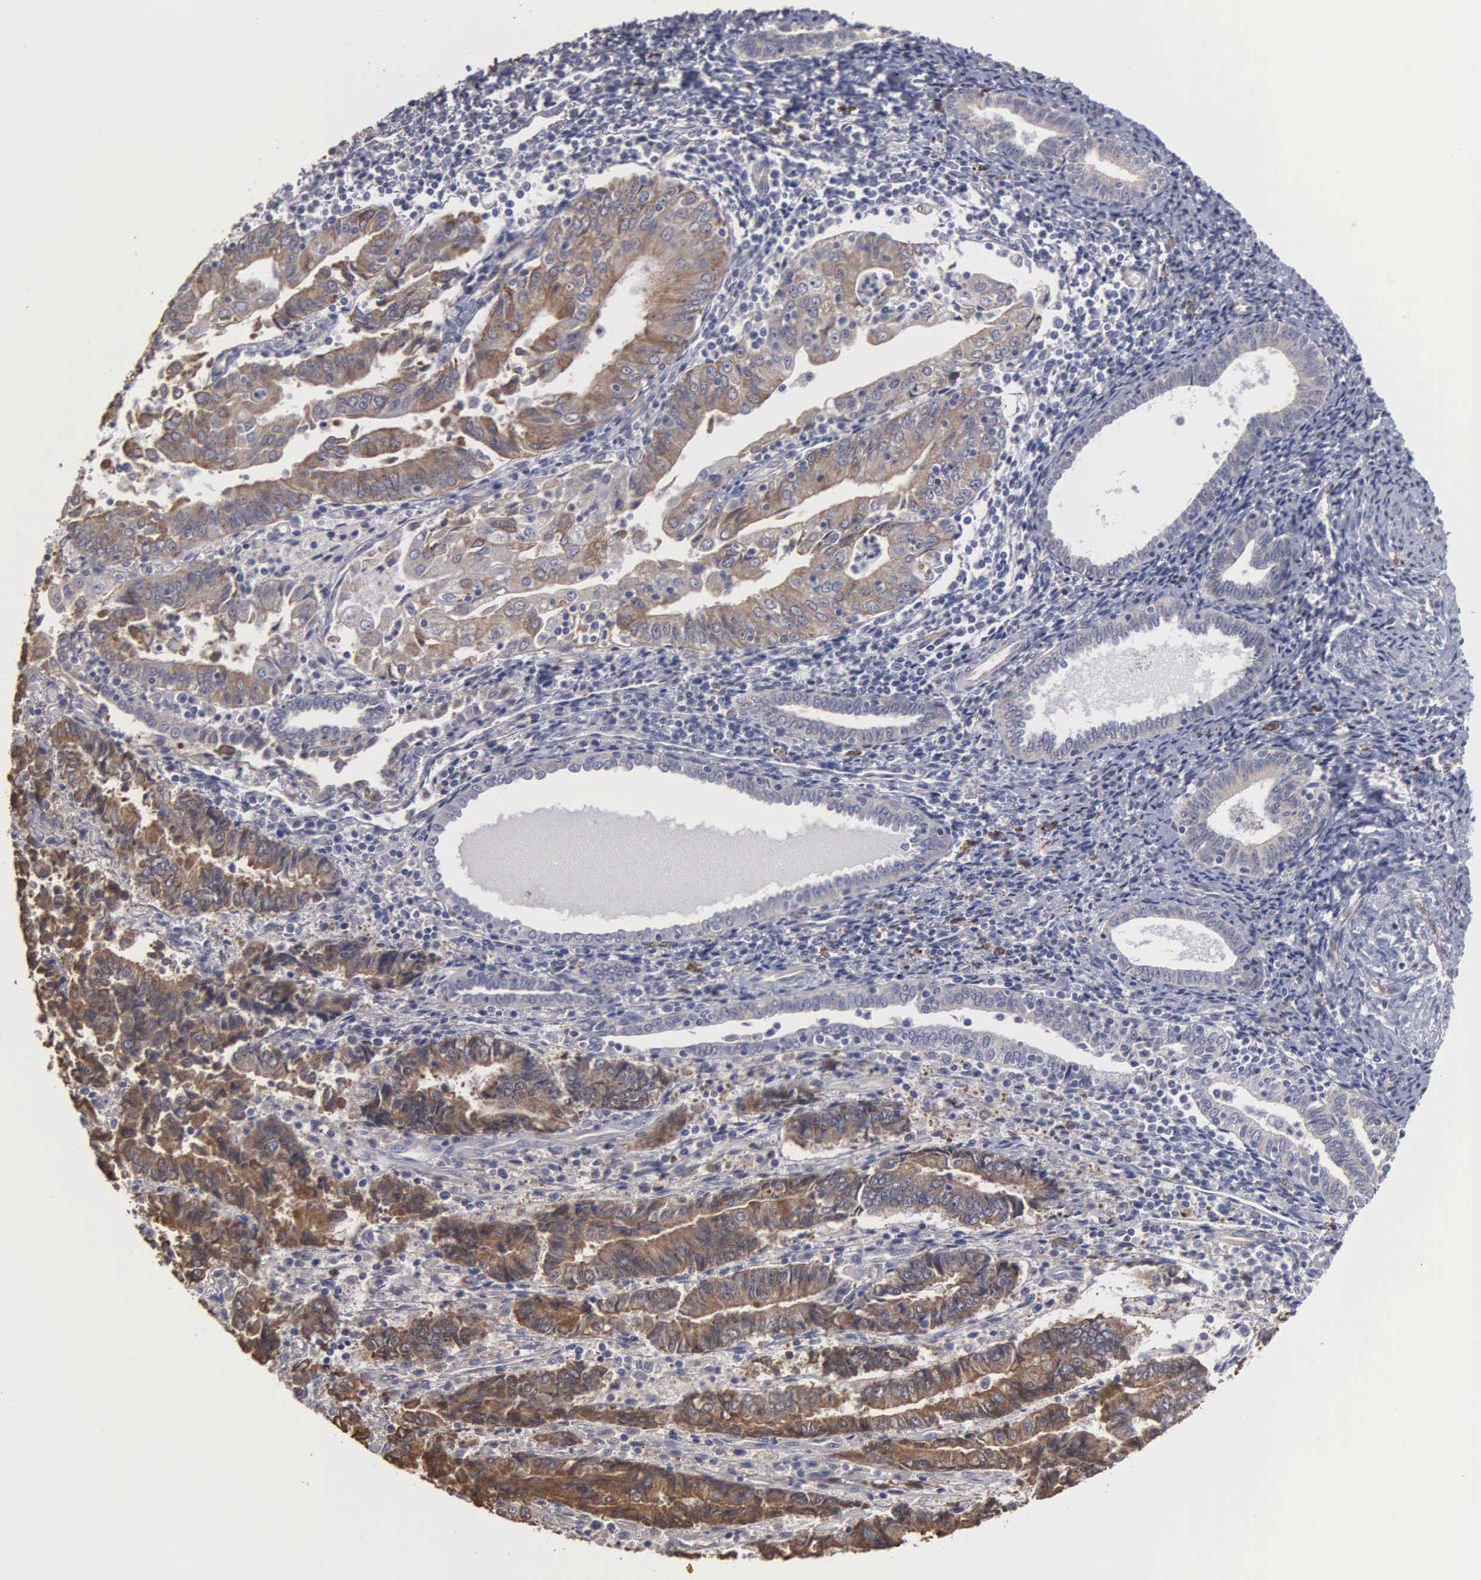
{"staining": {"intensity": "moderate", "quantity": "25%-75%", "location": "cytoplasmic/membranous"}, "tissue": "endometrial cancer", "cell_type": "Tumor cells", "image_type": "cancer", "snomed": [{"axis": "morphology", "description": "Adenocarcinoma, NOS"}, {"axis": "topography", "description": "Endometrium"}], "caption": "Endometrial cancer was stained to show a protein in brown. There is medium levels of moderate cytoplasmic/membranous staining in about 25%-75% of tumor cells. (Stains: DAB (3,3'-diaminobenzidine) in brown, nuclei in blue, Microscopy: brightfield microscopy at high magnification).", "gene": "LIN52", "patient": {"sex": "female", "age": 75}}